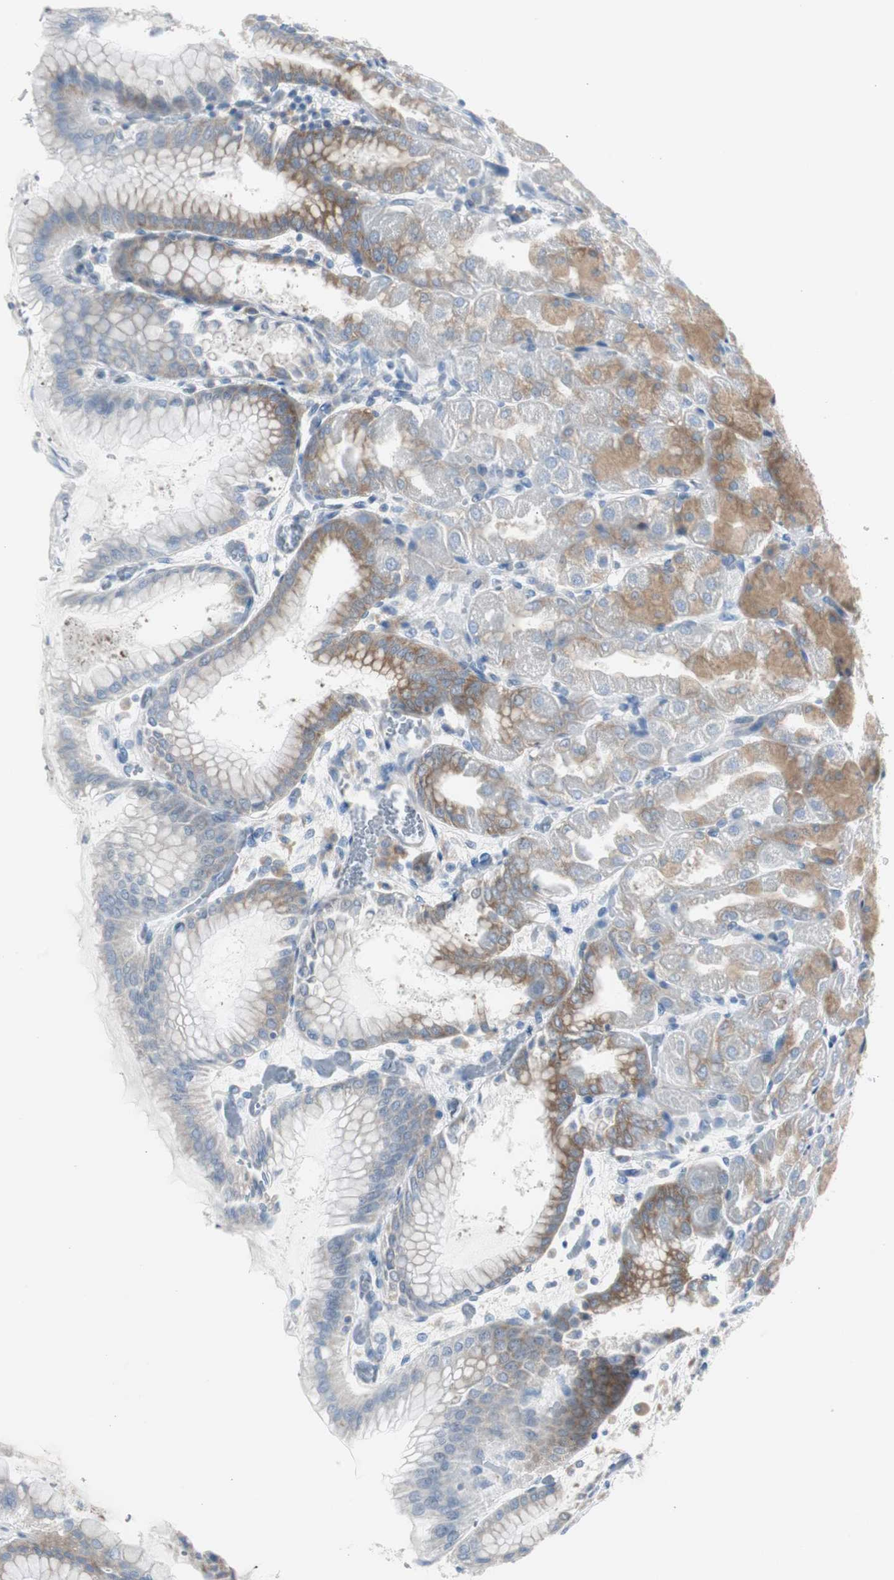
{"staining": {"intensity": "strong", "quantity": ">75%", "location": "cytoplasmic/membranous"}, "tissue": "stomach", "cell_type": "Glandular cells", "image_type": "normal", "snomed": [{"axis": "morphology", "description": "Normal tissue, NOS"}, {"axis": "topography", "description": "Stomach, upper"}], "caption": "Normal stomach demonstrates strong cytoplasmic/membranous expression in about >75% of glandular cells, visualized by immunohistochemistry. The protein of interest is shown in brown color, while the nuclei are stained blue.", "gene": "RPS12", "patient": {"sex": "female", "age": 56}}